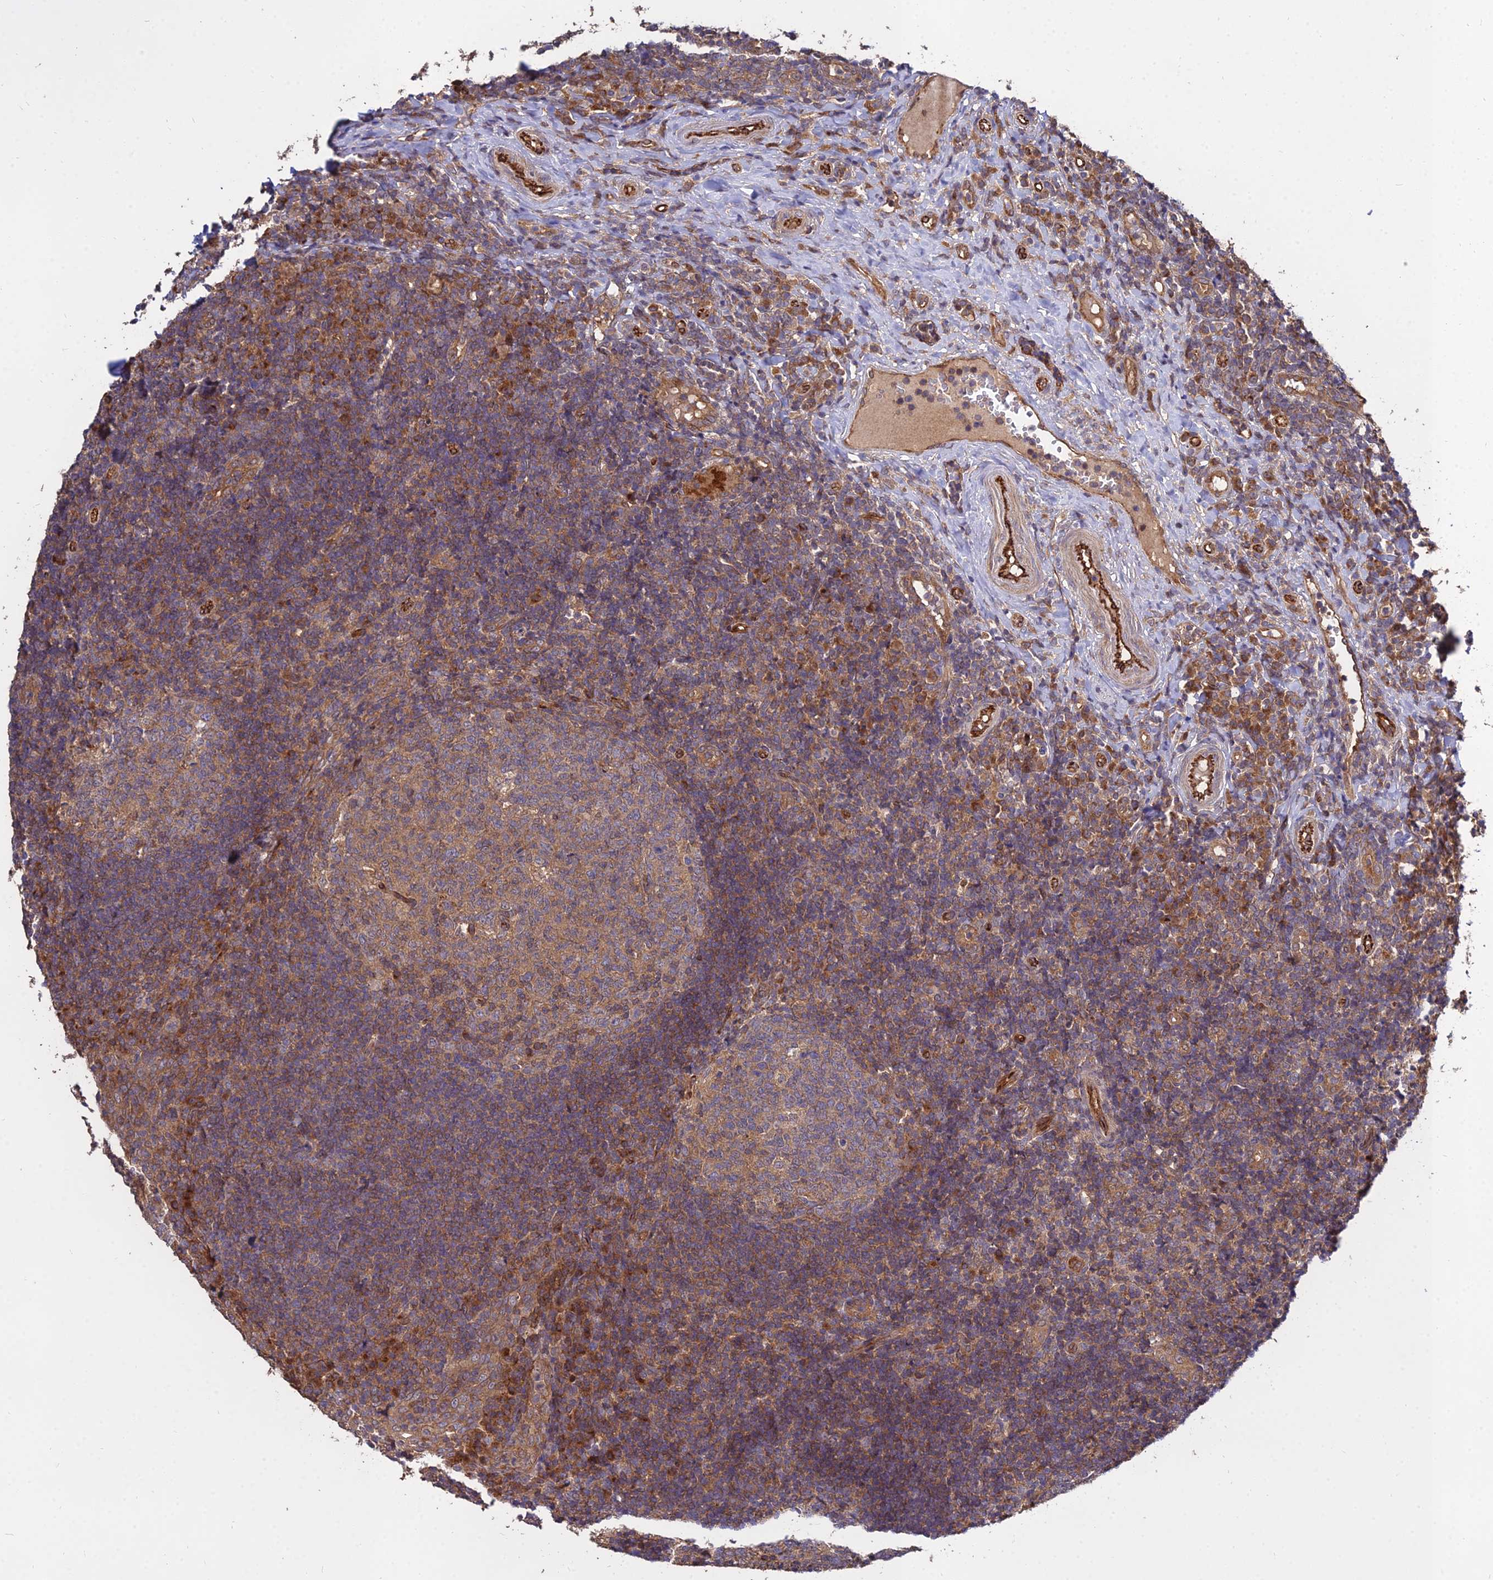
{"staining": {"intensity": "moderate", "quantity": "25%-75%", "location": "cytoplasmic/membranous"}, "tissue": "tonsil", "cell_type": "Germinal center cells", "image_type": "normal", "snomed": [{"axis": "morphology", "description": "Normal tissue, NOS"}, {"axis": "topography", "description": "Tonsil"}], "caption": "Germinal center cells display medium levels of moderate cytoplasmic/membranous positivity in about 25%-75% of cells in unremarkable tonsil. Nuclei are stained in blue.", "gene": "GRTP1", "patient": {"sex": "female", "age": 40}}